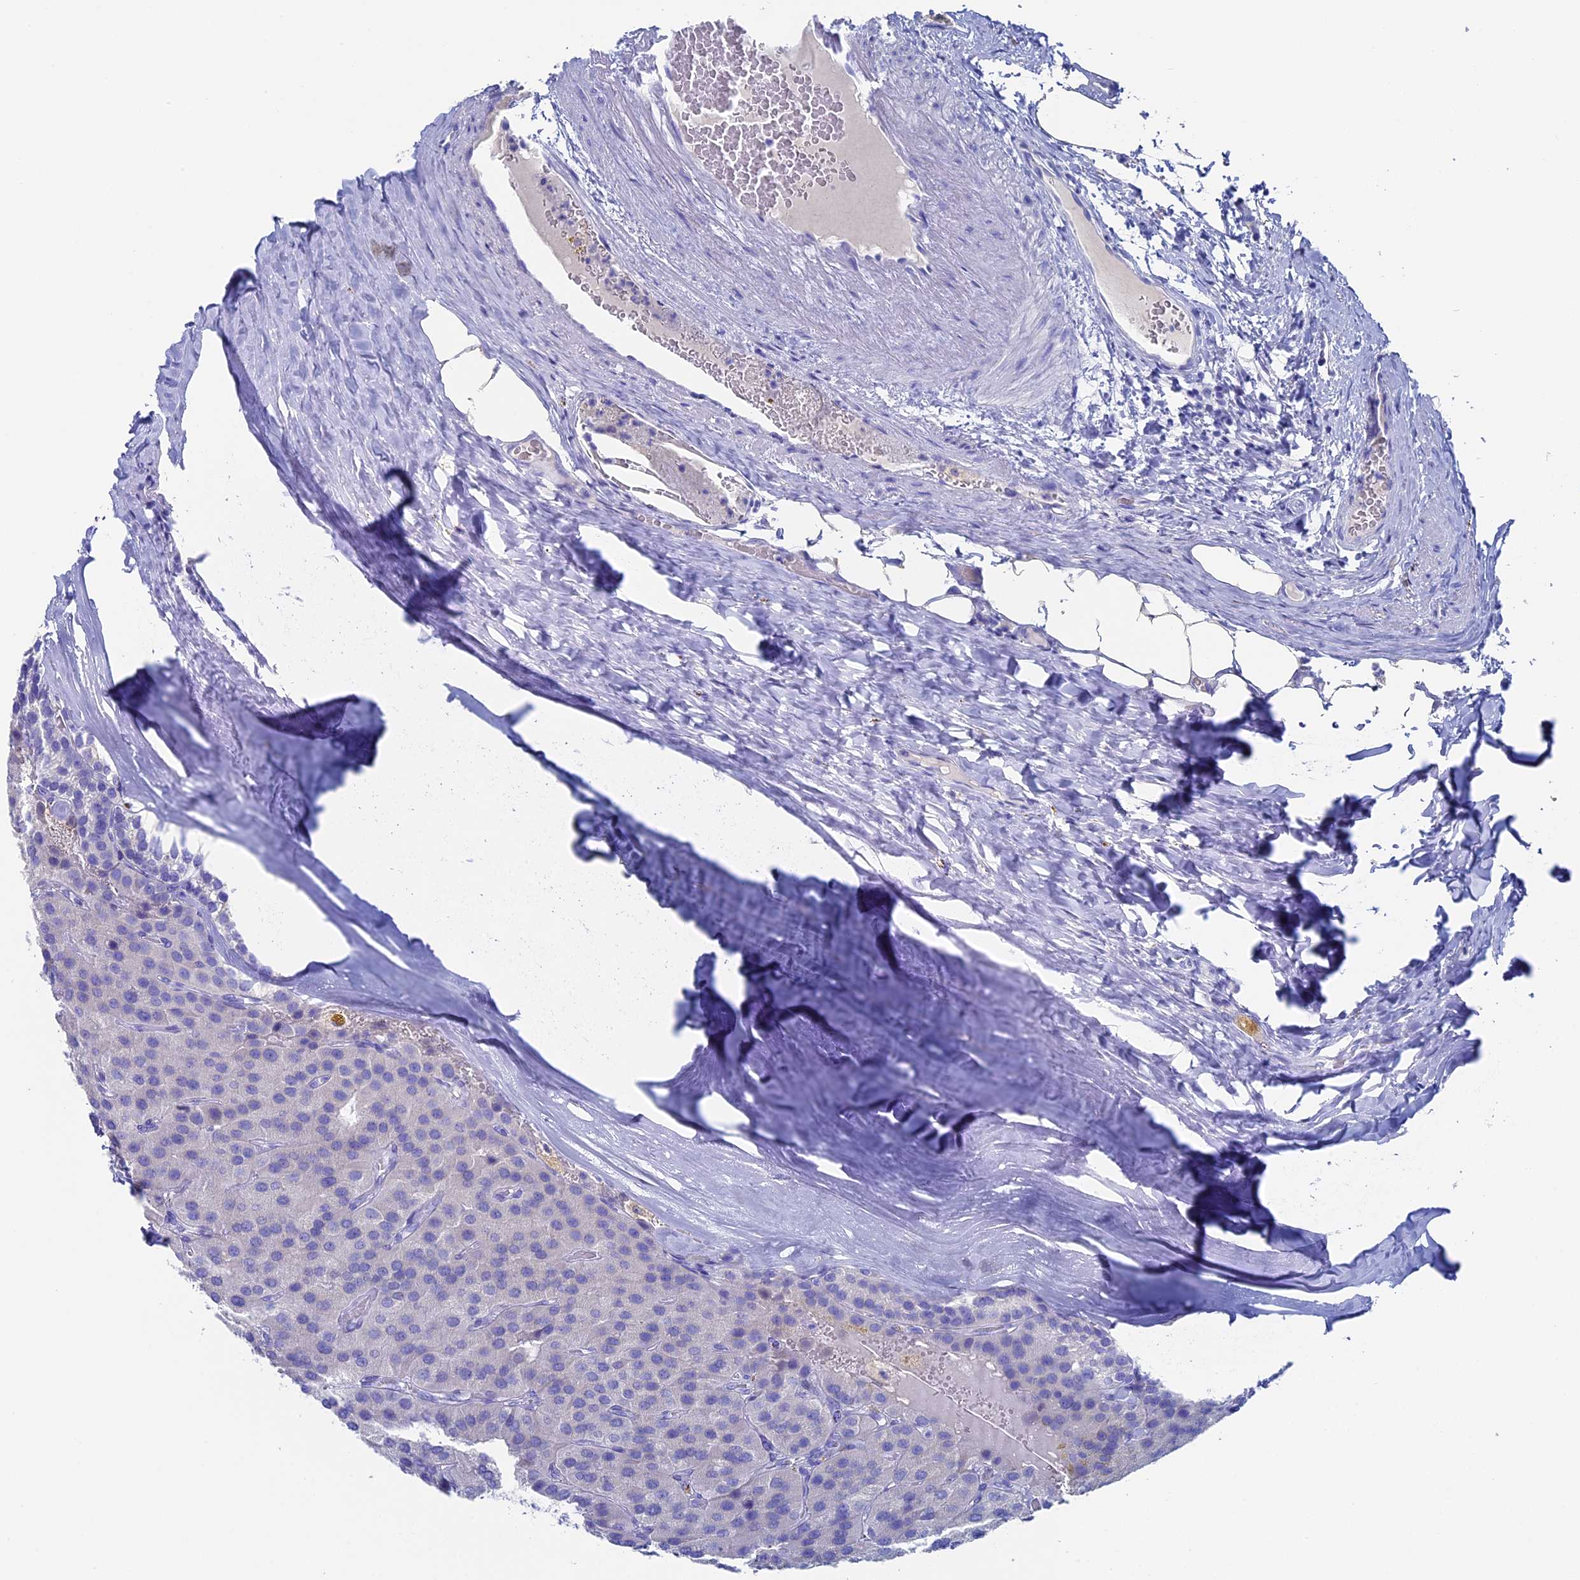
{"staining": {"intensity": "negative", "quantity": "none", "location": "none"}, "tissue": "parathyroid gland", "cell_type": "Glandular cells", "image_type": "normal", "snomed": [{"axis": "morphology", "description": "Normal tissue, NOS"}, {"axis": "morphology", "description": "Adenoma, NOS"}, {"axis": "topography", "description": "Parathyroid gland"}], "caption": "This is an immunohistochemistry histopathology image of normal parathyroid gland. There is no staining in glandular cells.", "gene": "UNC119", "patient": {"sex": "female", "age": 86}}